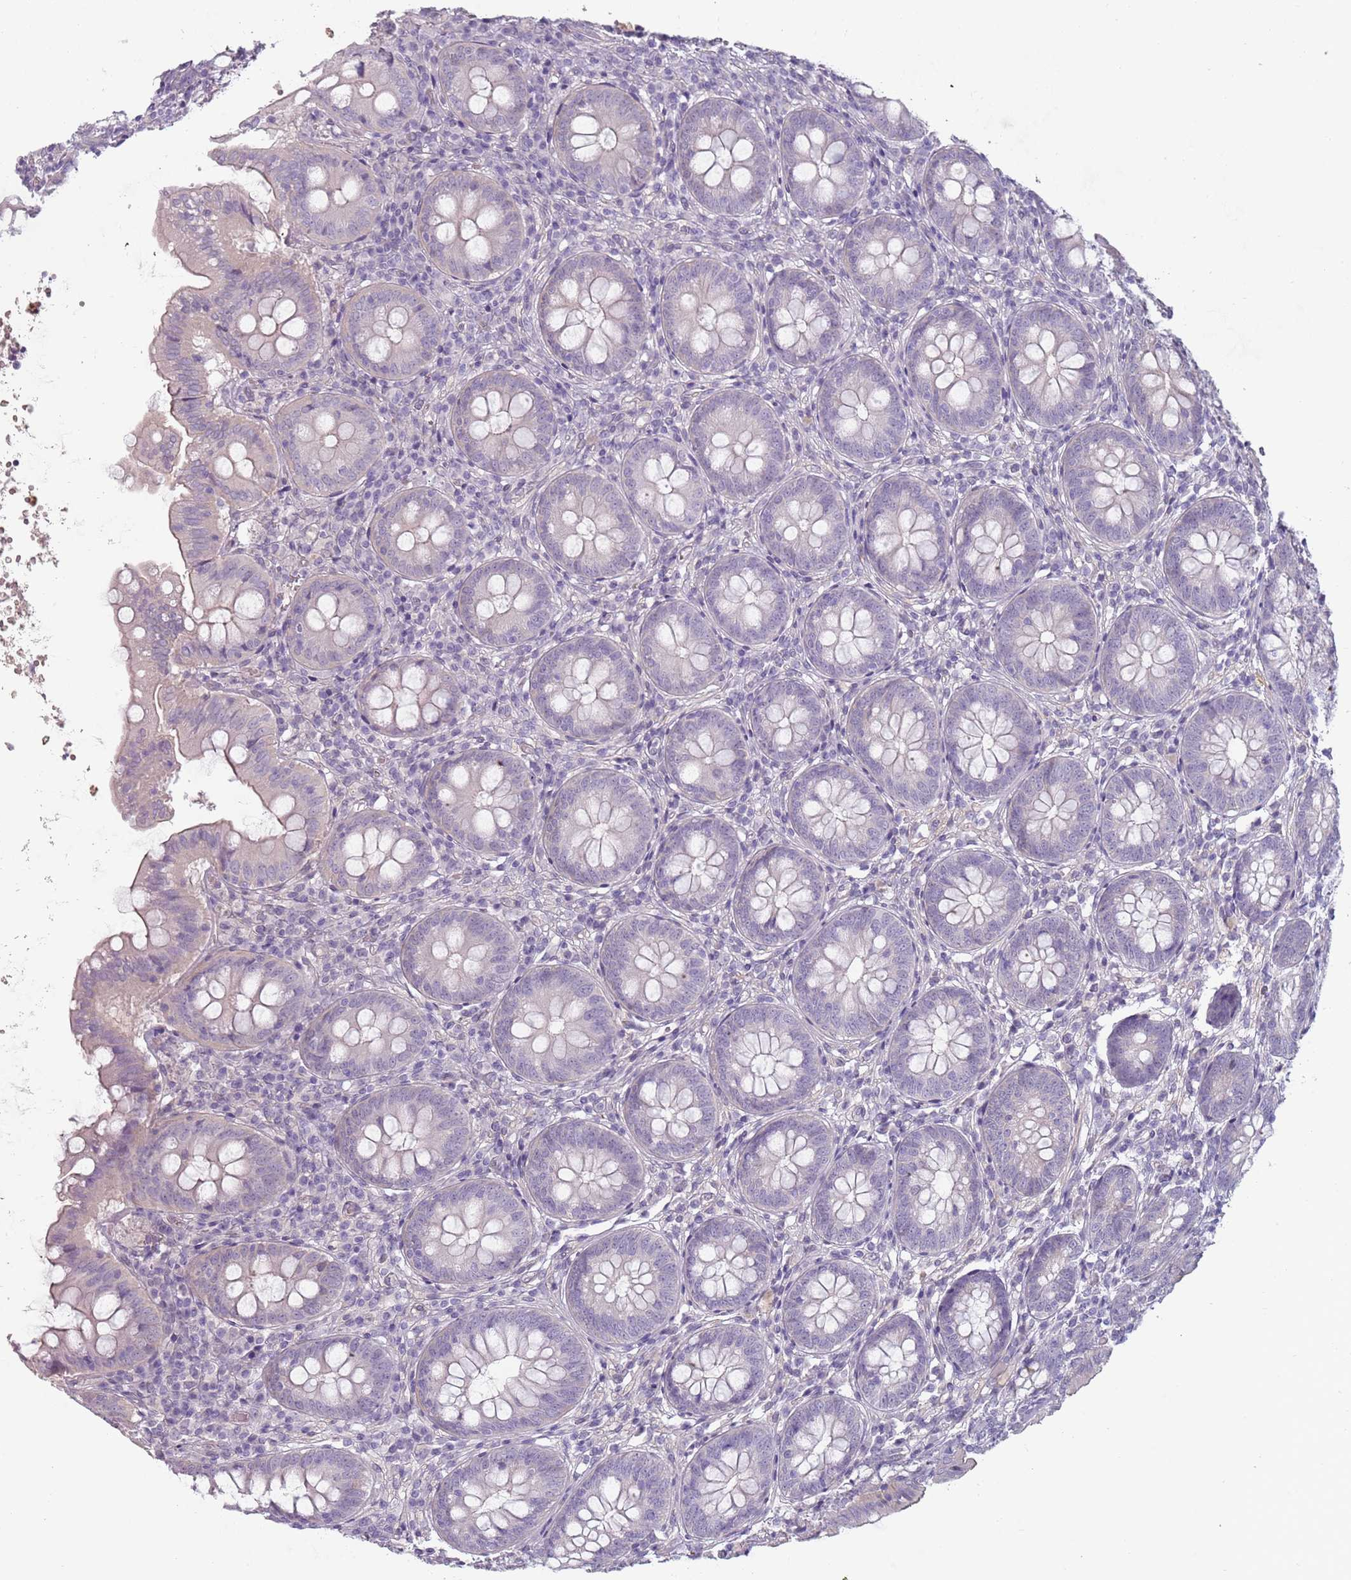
{"staining": {"intensity": "negative", "quantity": "none", "location": "none"}, "tissue": "appendix", "cell_type": "Glandular cells", "image_type": "normal", "snomed": [{"axis": "morphology", "description": "Normal tissue, NOS"}, {"axis": "topography", "description": "Appendix"}], "caption": "DAB (3,3'-diaminobenzidine) immunohistochemical staining of unremarkable human appendix shows no significant expression in glandular cells.", "gene": "RFX2", "patient": {"sex": "female", "age": 54}}